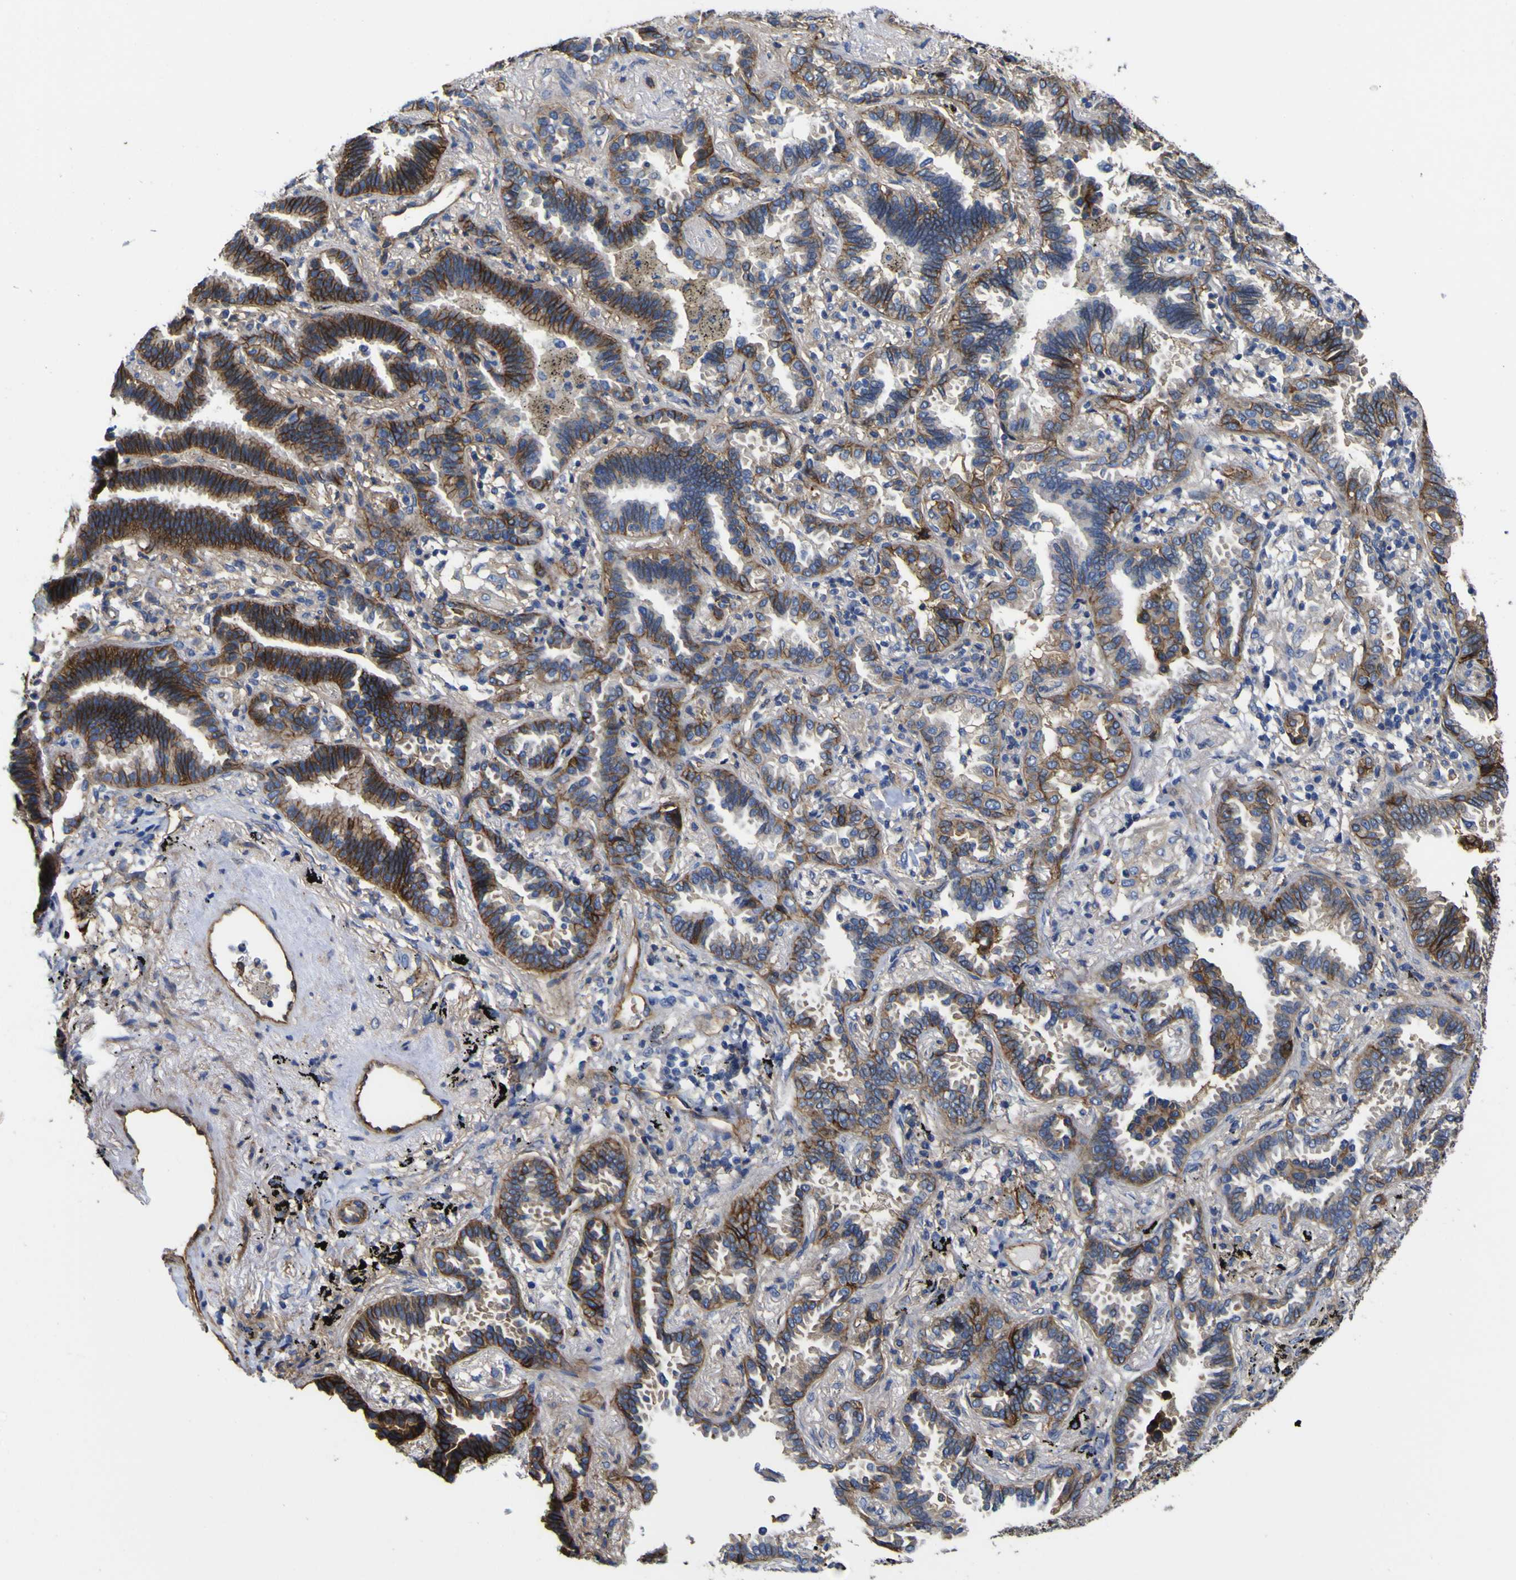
{"staining": {"intensity": "moderate", "quantity": "25%-75%", "location": "cytoplasmic/membranous"}, "tissue": "lung cancer", "cell_type": "Tumor cells", "image_type": "cancer", "snomed": [{"axis": "morphology", "description": "Normal tissue, NOS"}, {"axis": "morphology", "description": "Adenocarcinoma, NOS"}, {"axis": "topography", "description": "Lung"}], "caption": "A histopathology image of human adenocarcinoma (lung) stained for a protein displays moderate cytoplasmic/membranous brown staining in tumor cells.", "gene": "CD151", "patient": {"sex": "male", "age": 59}}